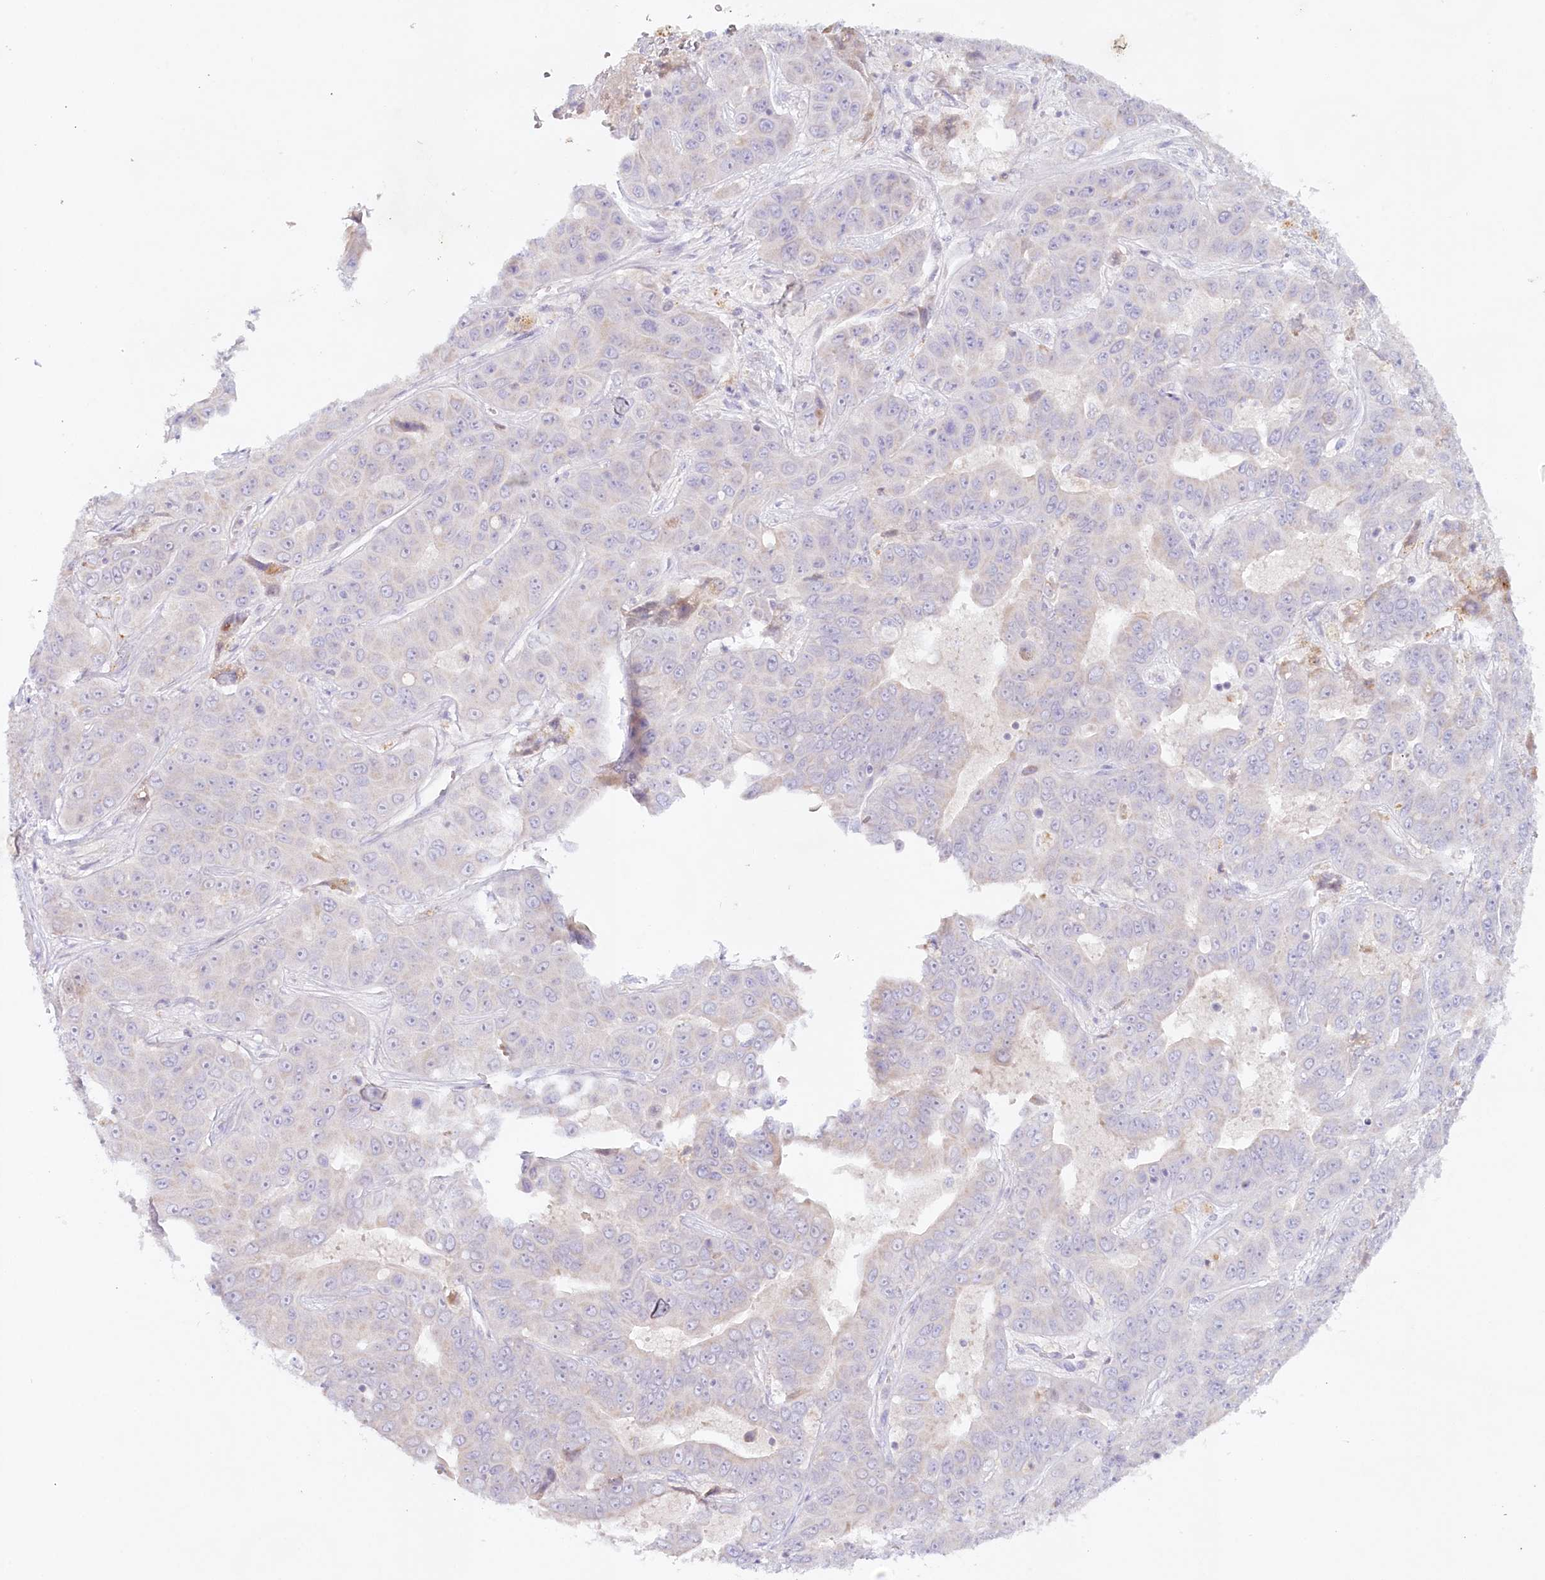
{"staining": {"intensity": "negative", "quantity": "none", "location": "none"}, "tissue": "liver cancer", "cell_type": "Tumor cells", "image_type": "cancer", "snomed": [{"axis": "morphology", "description": "Cholangiocarcinoma"}, {"axis": "topography", "description": "Liver"}], "caption": "Tumor cells show no significant protein staining in liver cancer (cholangiocarcinoma).", "gene": "PSAPL1", "patient": {"sex": "female", "age": 52}}